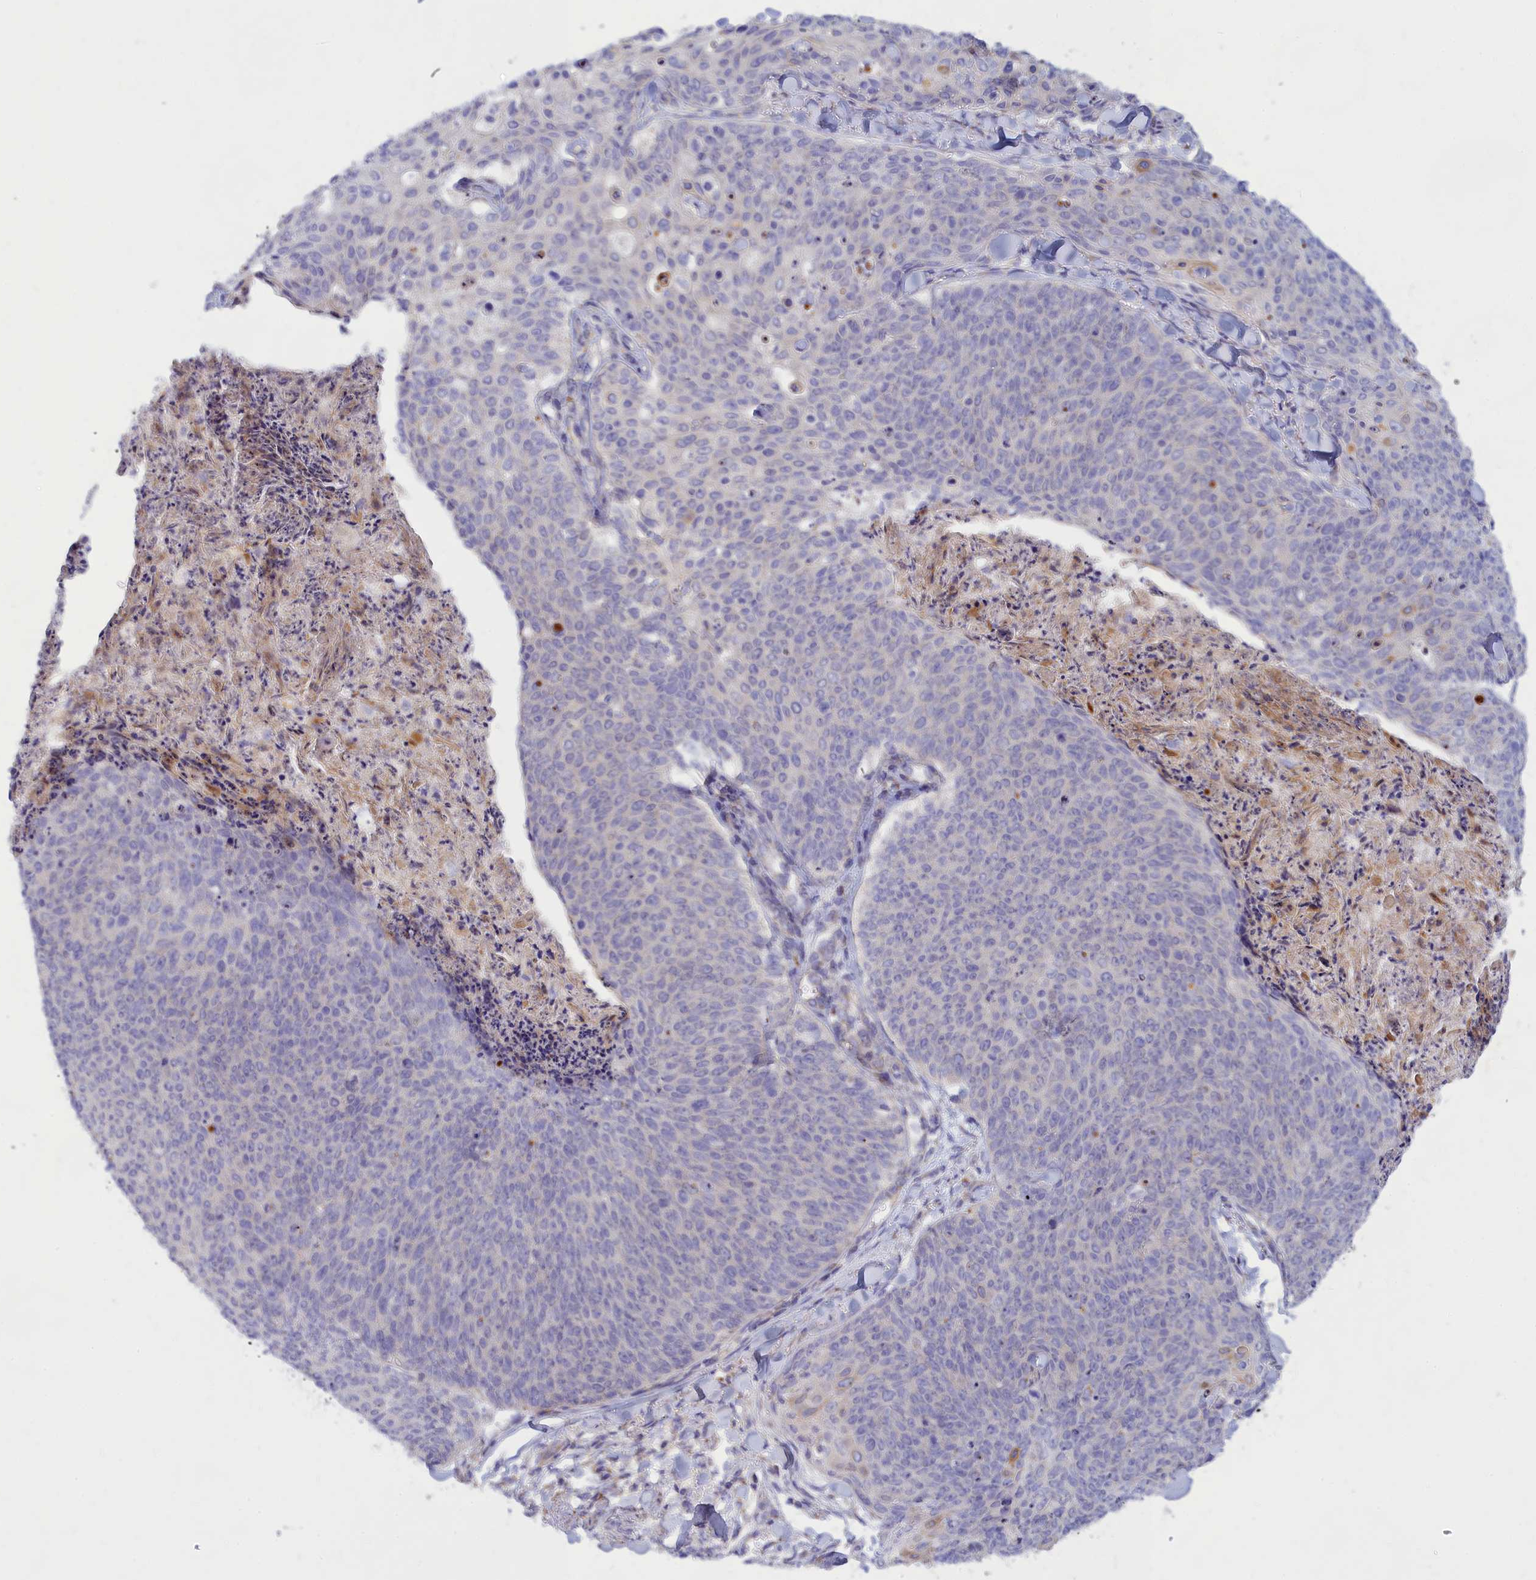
{"staining": {"intensity": "negative", "quantity": "none", "location": "none"}, "tissue": "skin cancer", "cell_type": "Tumor cells", "image_type": "cancer", "snomed": [{"axis": "morphology", "description": "Squamous cell carcinoma, NOS"}, {"axis": "topography", "description": "Skin"}, {"axis": "topography", "description": "Vulva"}], "caption": "IHC of squamous cell carcinoma (skin) reveals no expression in tumor cells. (Brightfield microscopy of DAB (3,3'-diaminobenzidine) immunohistochemistry at high magnification).", "gene": "TMEM30B", "patient": {"sex": "female", "age": 85}}